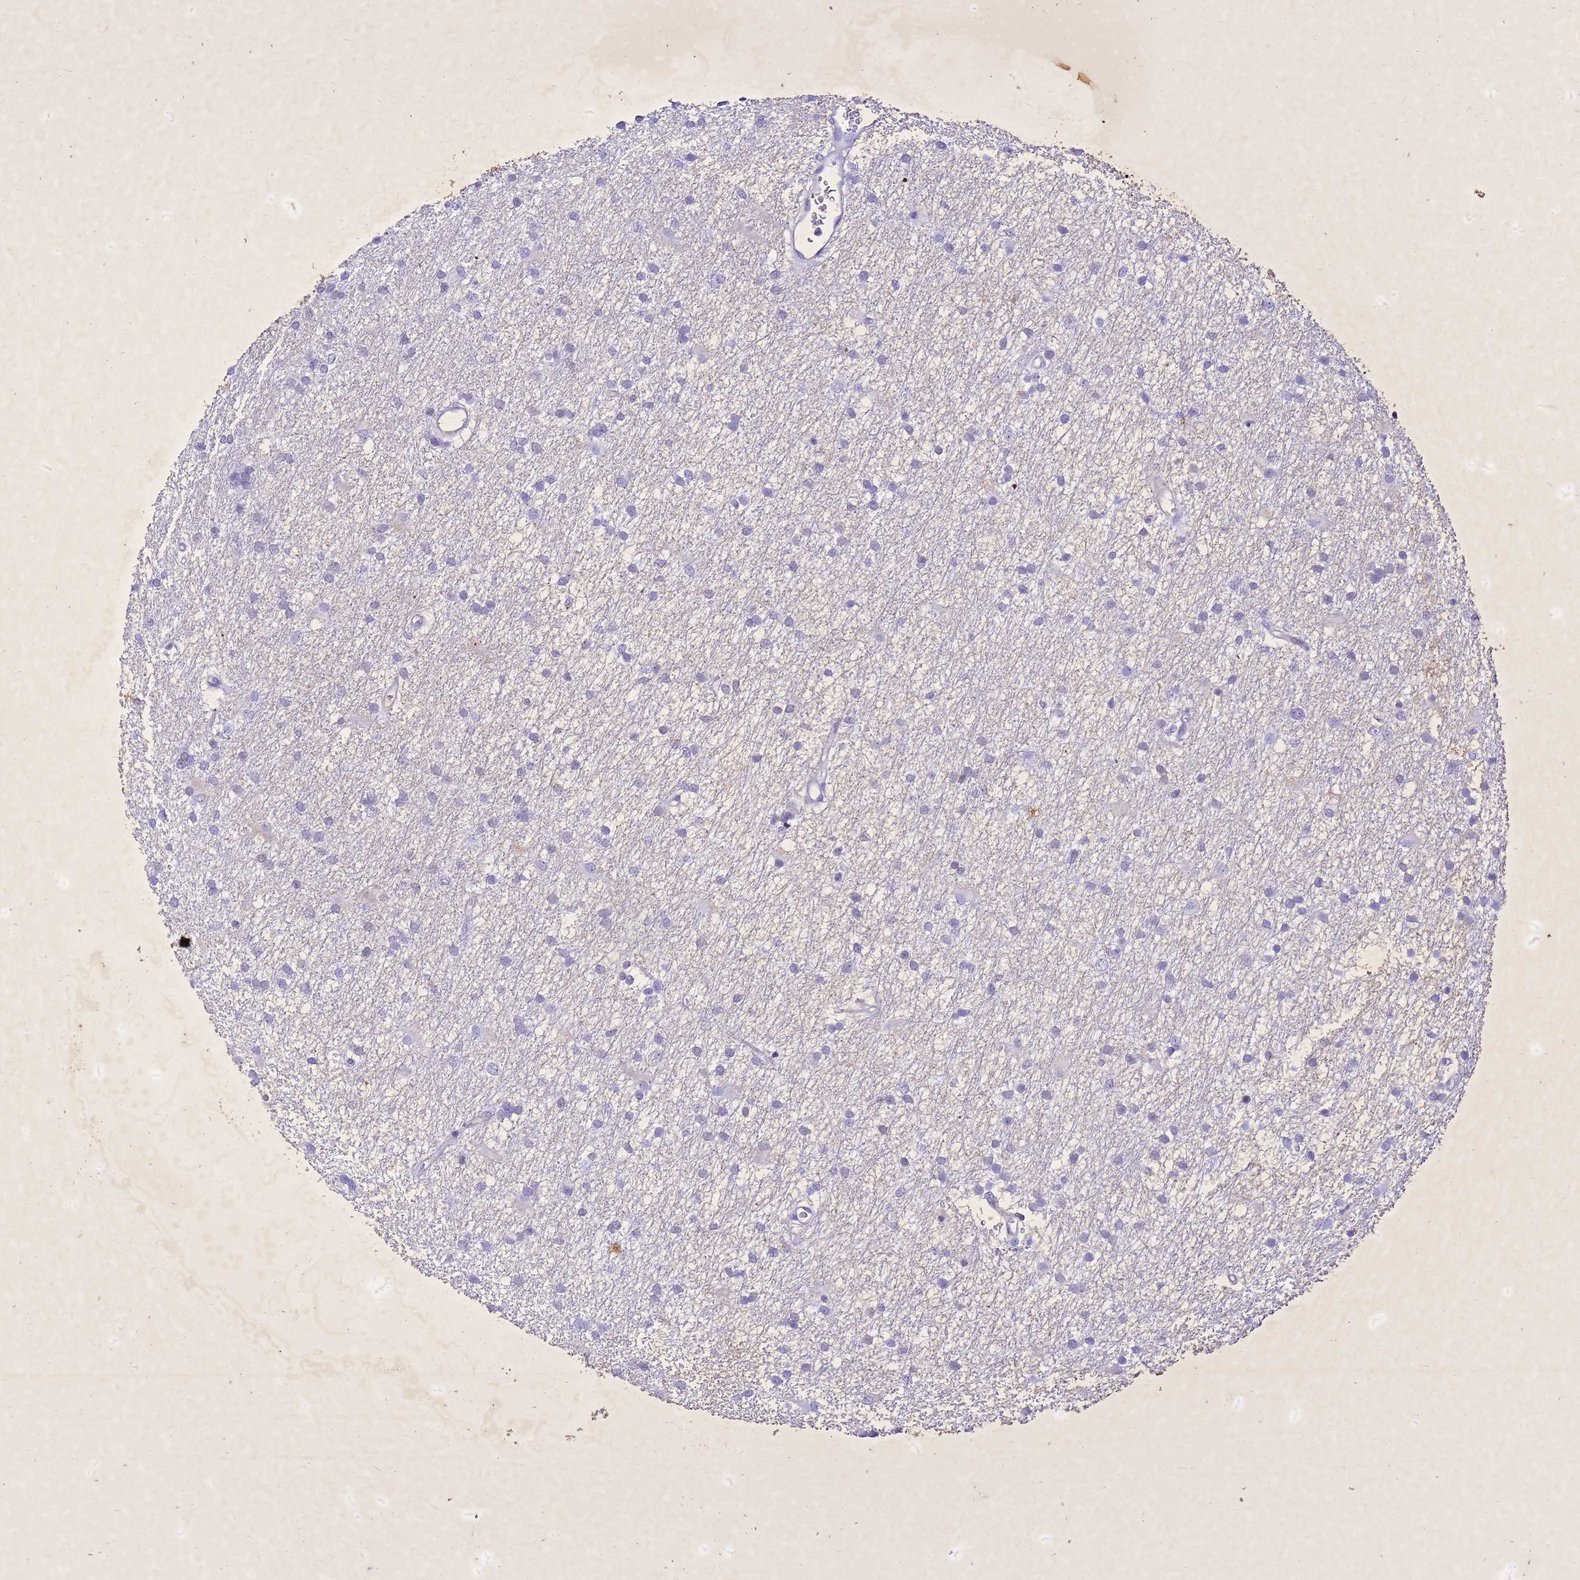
{"staining": {"intensity": "negative", "quantity": "none", "location": "none"}, "tissue": "glioma", "cell_type": "Tumor cells", "image_type": "cancer", "snomed": [{"axis": "morphology", "description": "Glioma, malignant, High grade"}, {"axis": "topography", "description": "Brain"}], "caption": "IHC histopathology image of neoplastic tissue: glioma stained with DAB reveals no significant protein positivity in tumor cells.", "gene": "COPS9", "patient": {"sex": "male", "age": 77}}